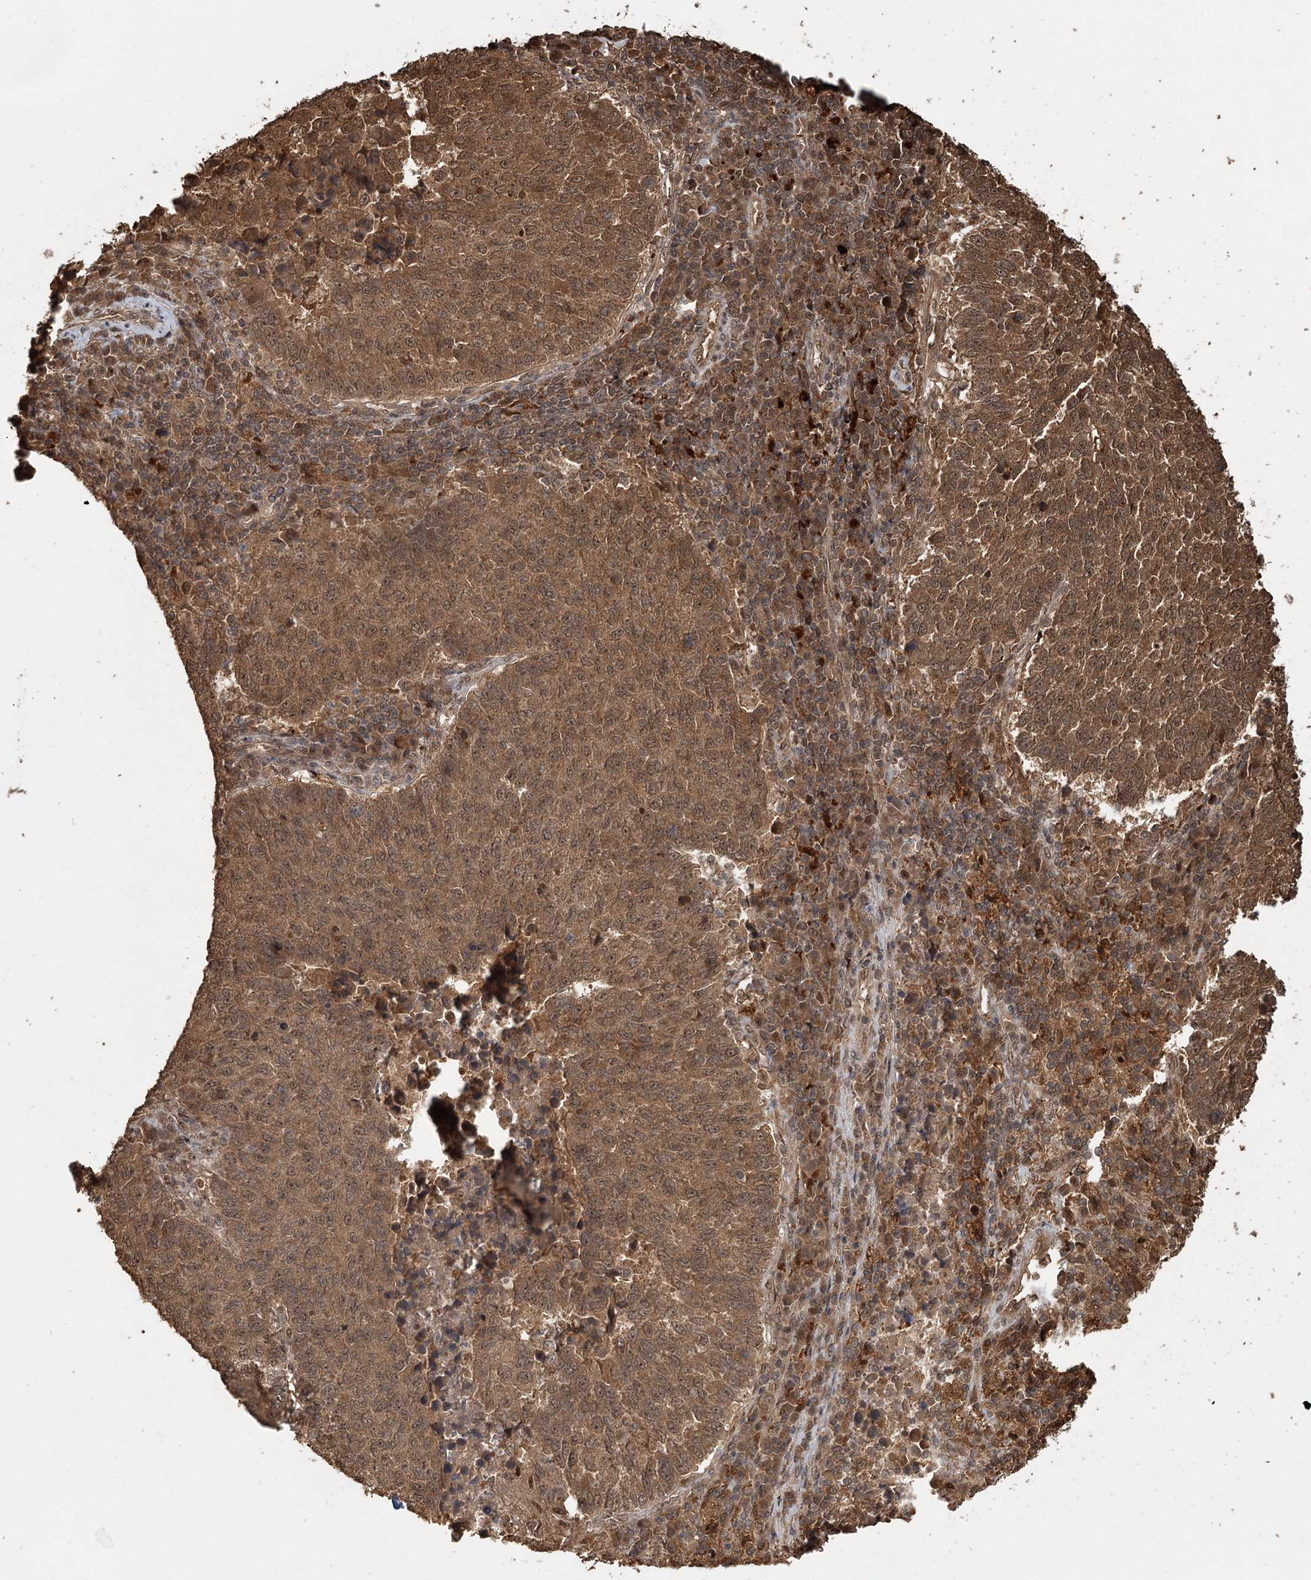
{"staining": {"intensity": "moderate", "quantity": ">75%", "location": "cytoplasmic/membranous,nuclear"}, "tissue": "lung cancer", "cell_type": "Tumor cells", "image_type": "cancer", "snomed": [{"axis": "morphology", "description": "Squamous cell carcinoma, NOS"}, {"axis": "topography", "description": "Lung"}], "caption": "Moderate cytoplasmic/membranous and nuclear protein positivity is present in about >75% of tumor cells in lung cancer. (DAB (3,3'-diaminobenzidine) = brown stain, brightfield microscopy at high magnification).", "gene": "N6AMT1", "patient": {"sex": "male", "age": 73}}